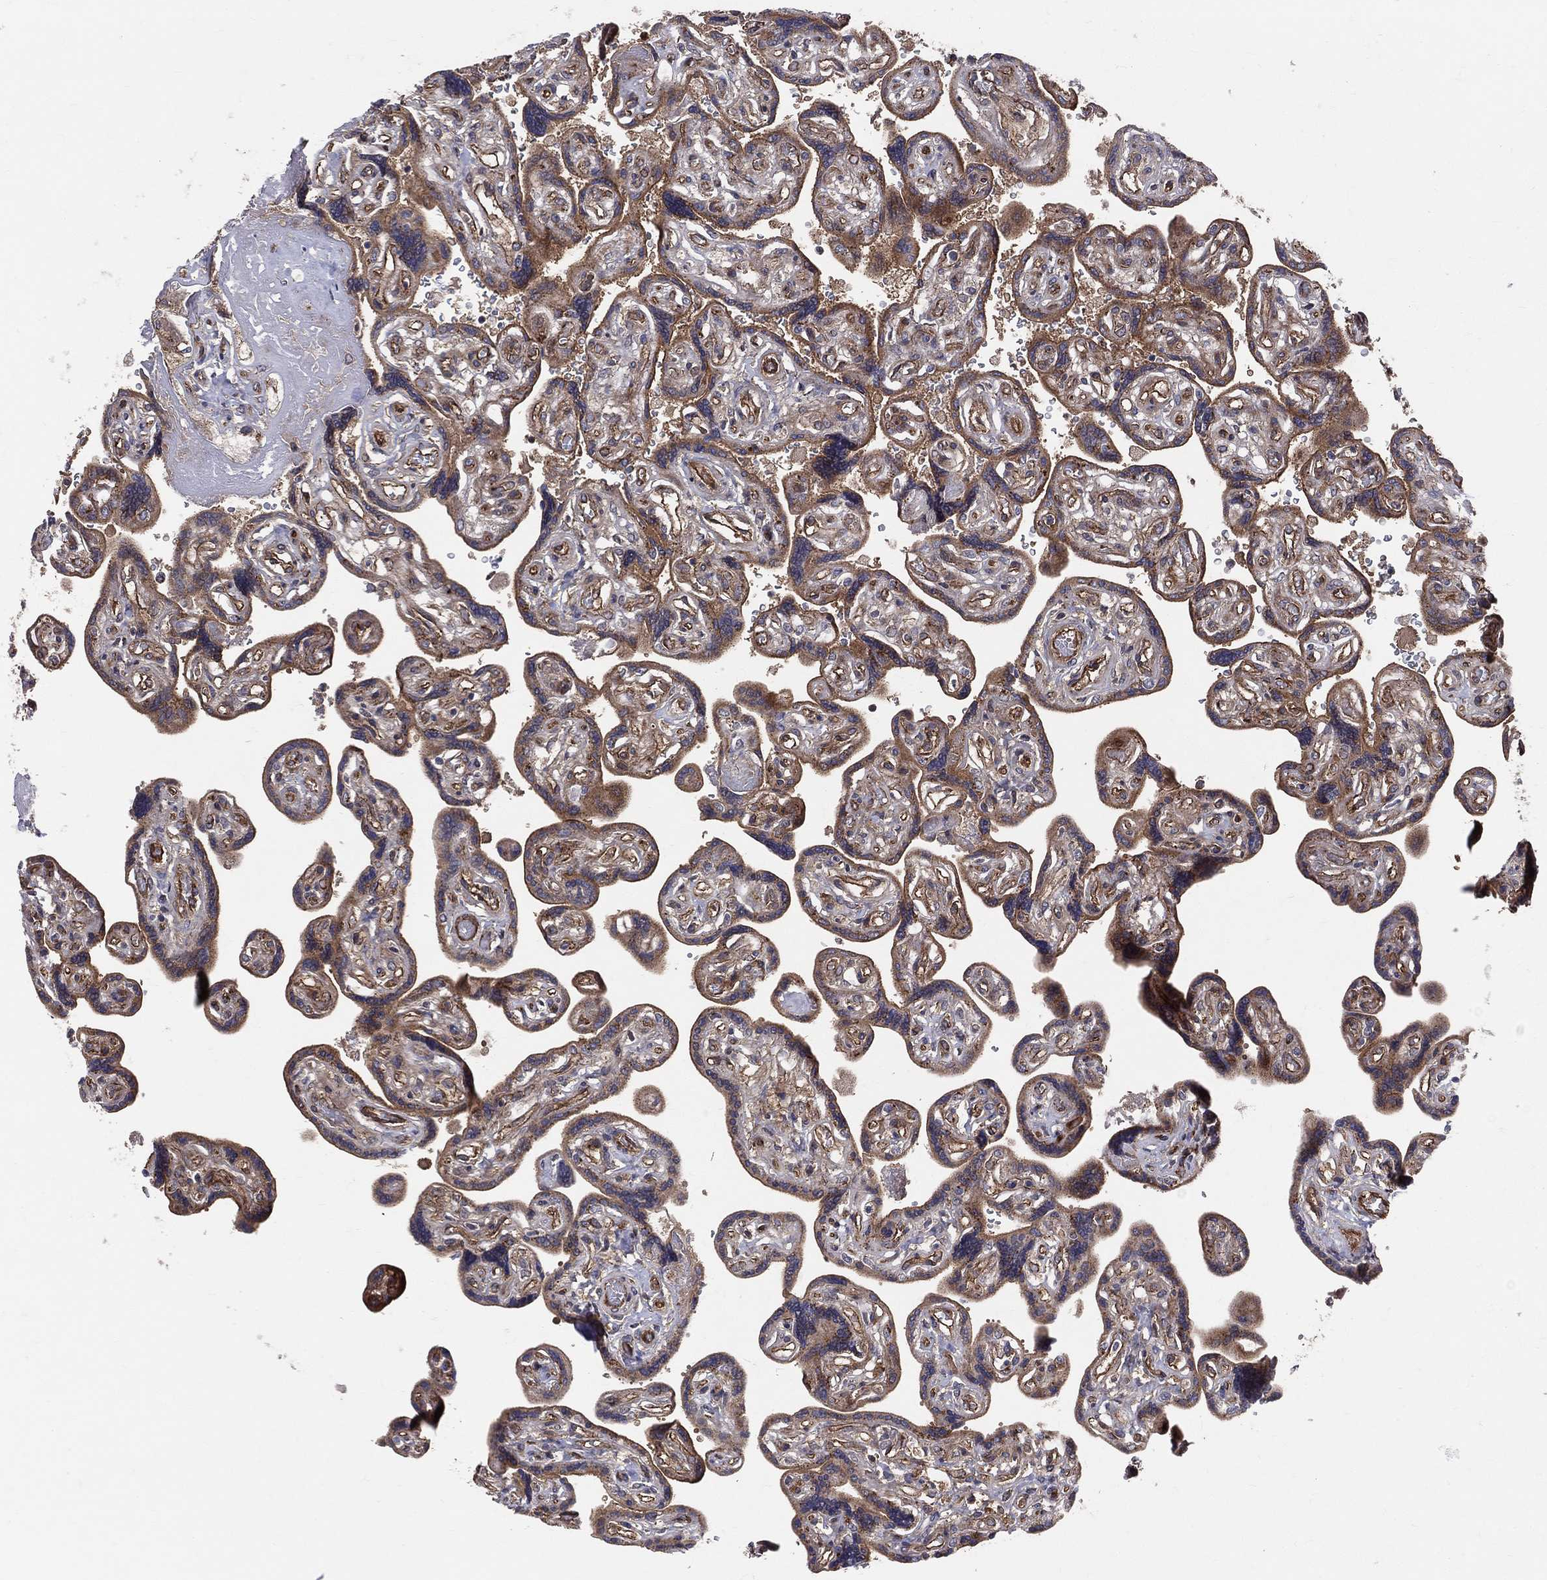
{"staining": {"intensity": "moderate", "quantity": ">75%", "location": "cytoplasmic/membranous"}, "tissue": "placenta", "cell_type": "Decidual cells", "image_type": "normal", "snomed": [{"axis": "morphology", "description": "Normal tissue, NOS"}, {"axis": "topography", "description": "Placenta"}], "caption": "Decidual cells display medium levels of moderate cytoplasmic/membranous positivity in about >75% of cells in unremarkable human placenta. (Stains: DAB (3,3'-diaminobenzidine) in brown, nuclei in blue, Microscopy: brightfield microscopy at high magnification).", "gene": "ENTPD1", "patient": {"sex": "female", "age": 32}}